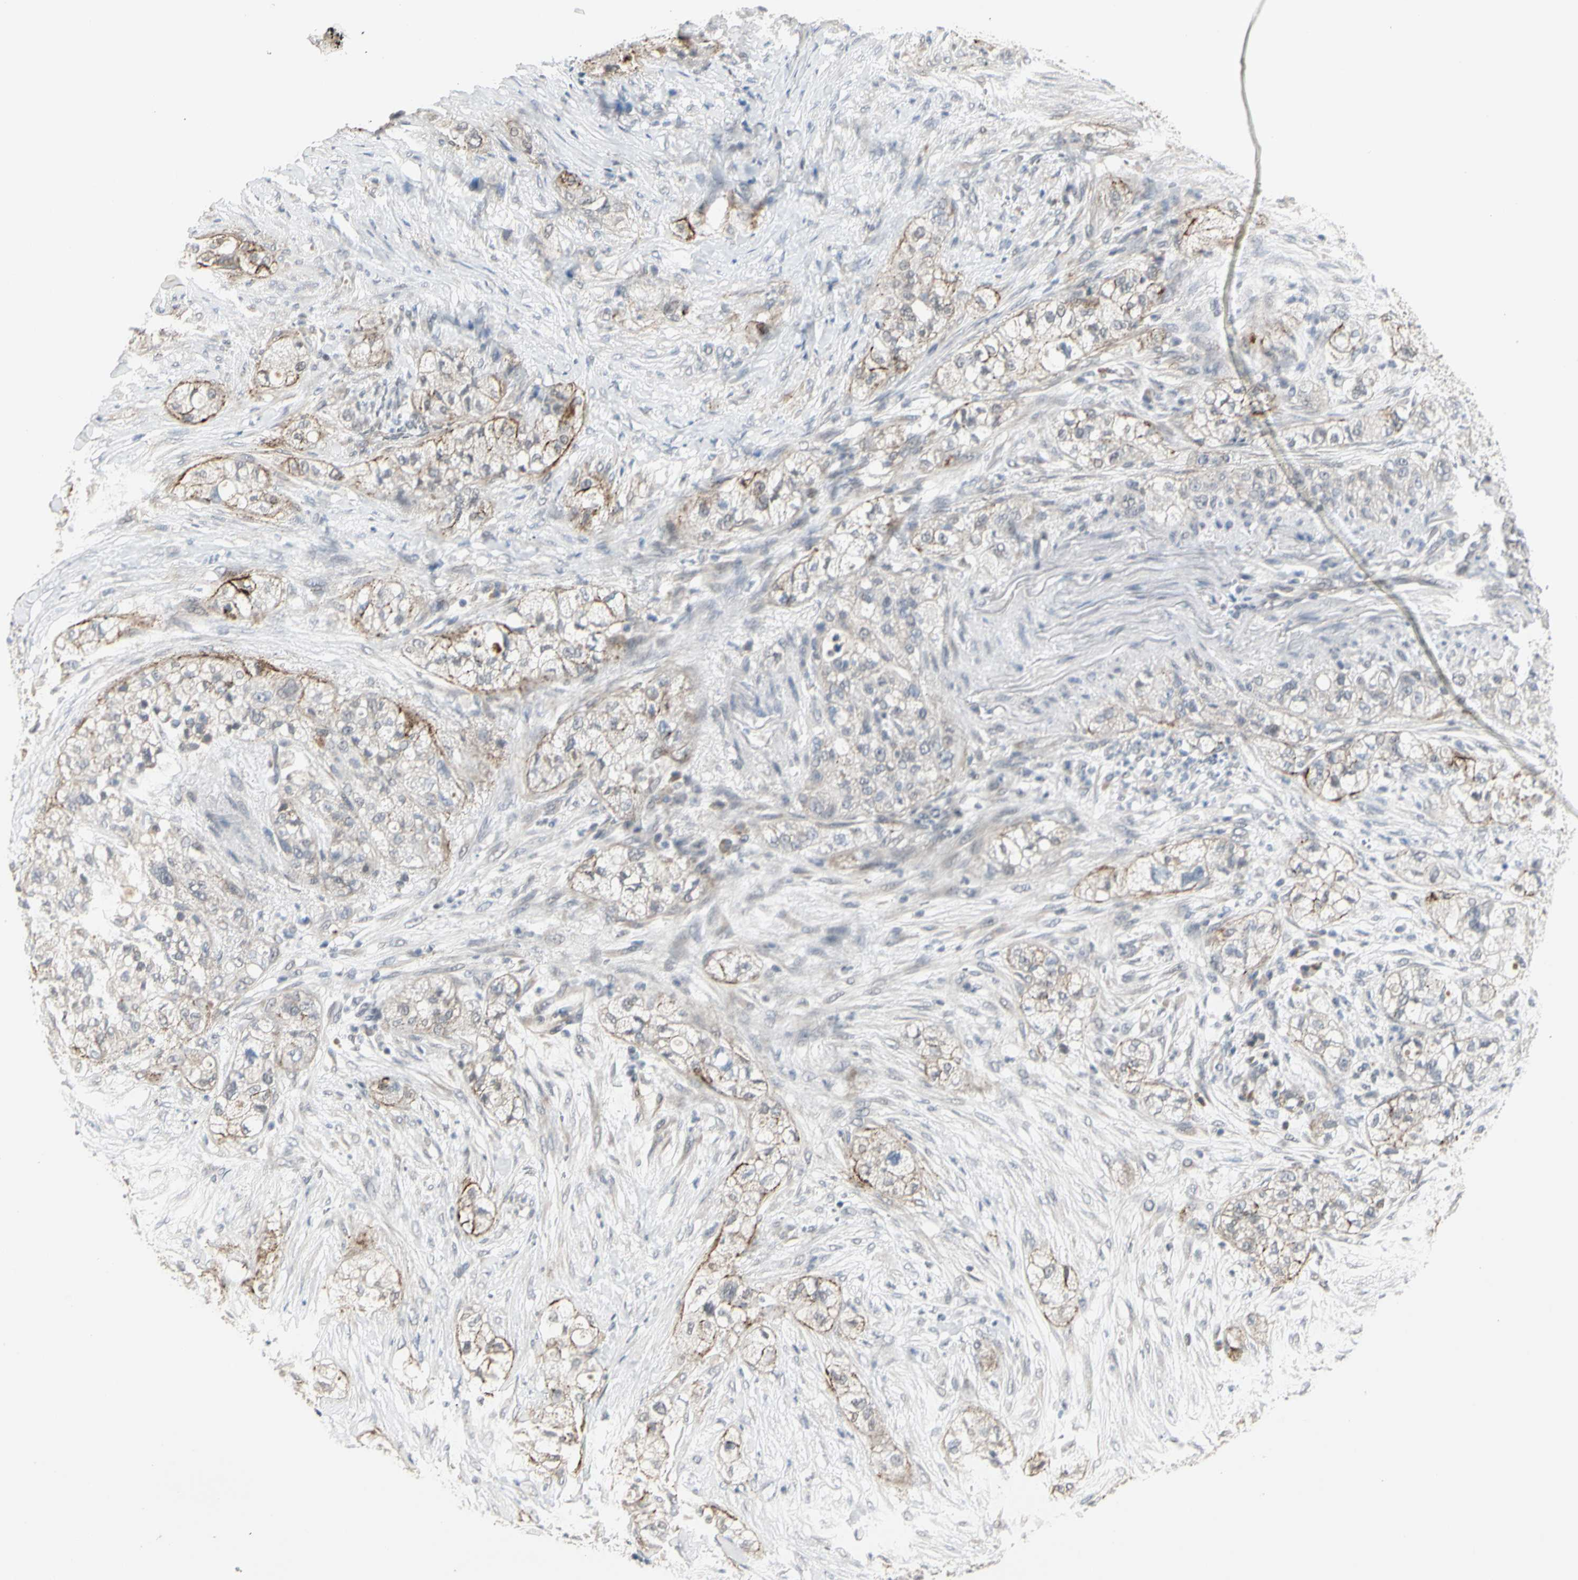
{"staining": {"intensity": "moderate", "quantity": "<25%", "location": "cytoplasmic/membranous"}, "tissue": "pancreatic cancer", "cell_type": "Tumor cells", "image_type": "cancer", "snomed": [{"axis": "morphology", "description": "Adenocarcinoma, NOS"}, {"axis": "topography", "description": "Pancreas"}], "caption": "Pancreatic cancer tissue exhibits moderate cytoplasmic/membranous expression in approximately <25% of tumor cells, visualized by immunohistochemistry.", "gene": "GREM1", "patient": {"sex": "female", "age": 78}}